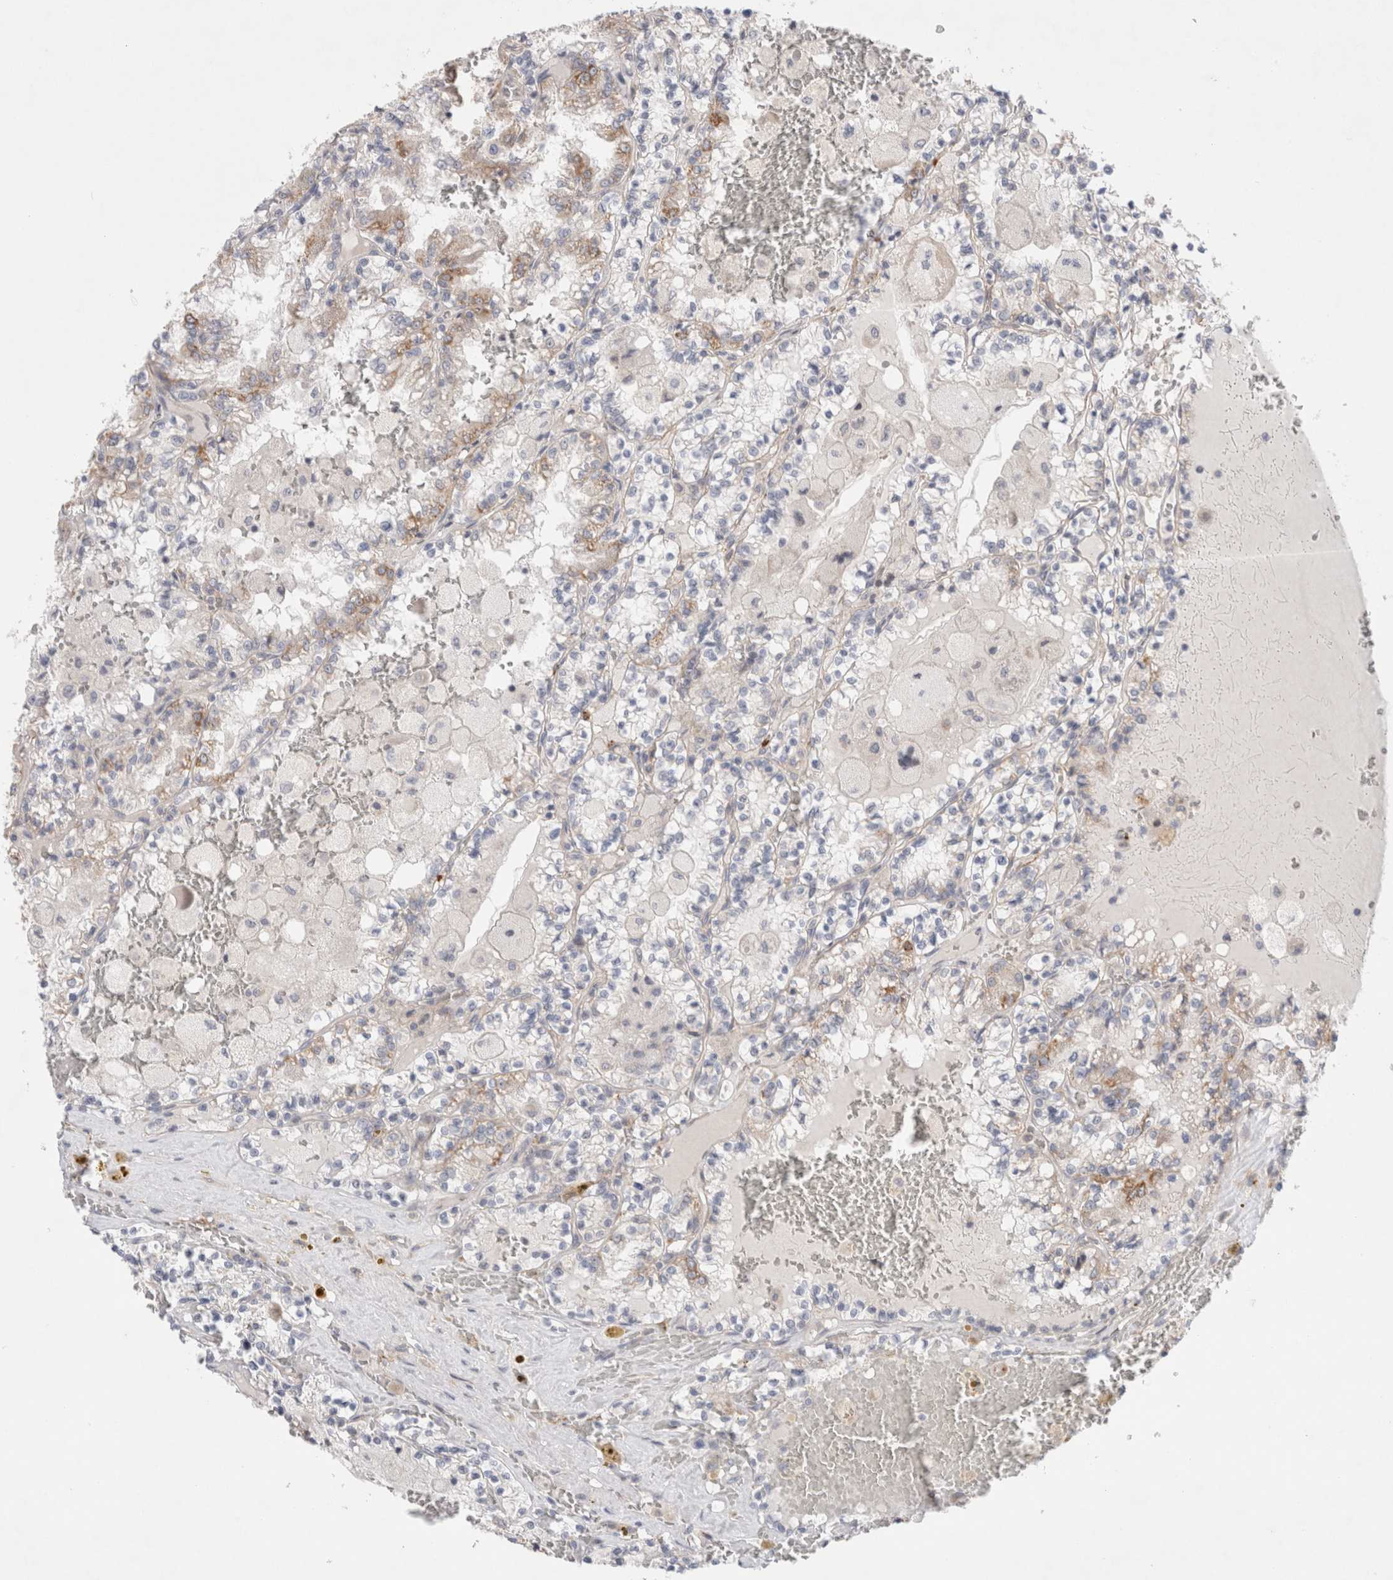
{"staining": {"intensity": "negative", "quantity": "none", "location": "none"}, "tissue": "renal cancer", "cell_type": "Tumor cells", "image_type": "cancer", "snomed": [{"axis": "morphology", "description": "Adenocarcinoma, NOS"}, {"axis": "topography", "description": "Kidney"}], "caption": "There is no significant staining in tumor cells of renal cancer (adenocarcinoma).", "gene": "GSDMB", "patient": {"sex": "female", "age": 56}}